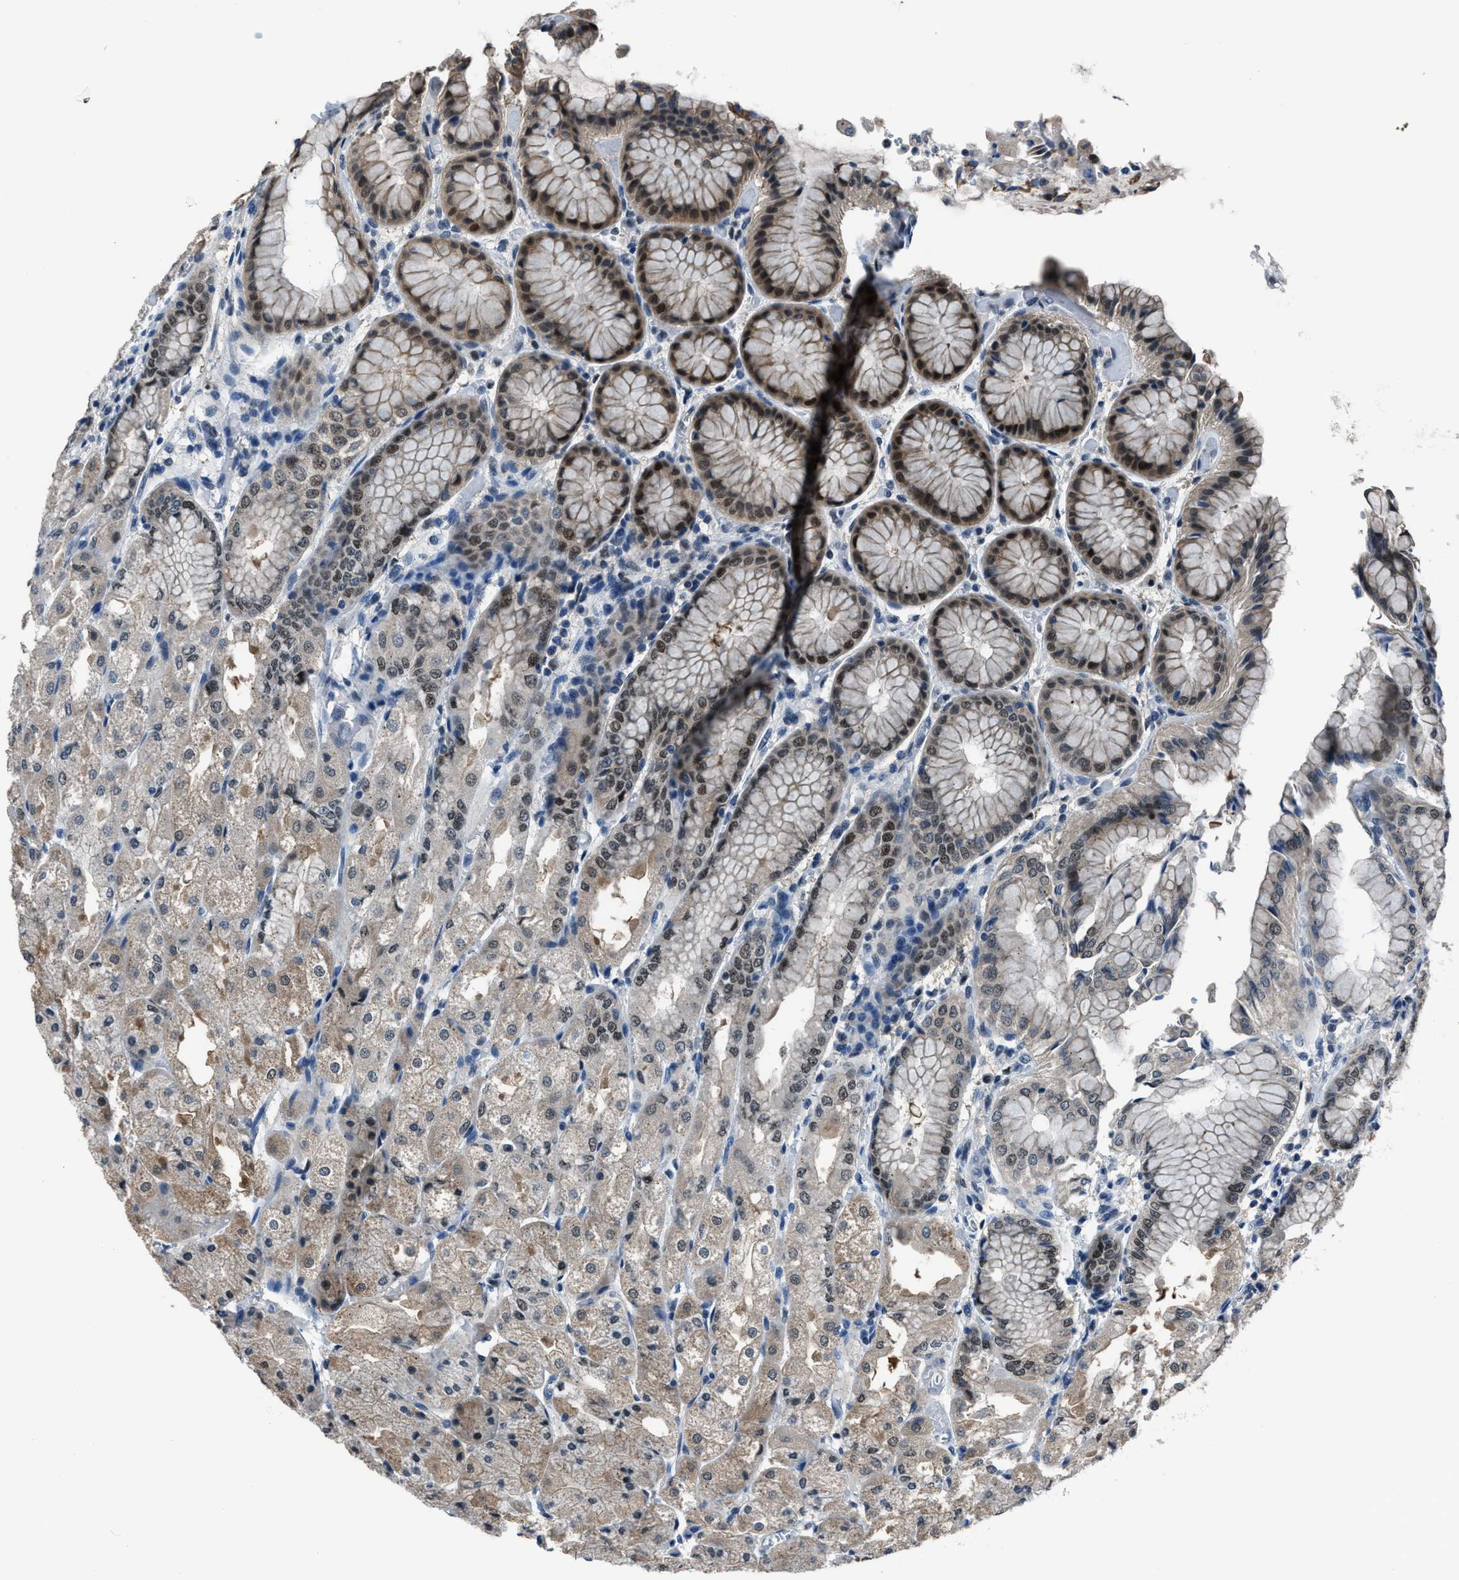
{"staining": {"intensity": "strong", "quantity": ">75%", "location": "cytoplasmic/membranous,nuclear"}, "tissue": "stomach", "cell_type": "Glandular cells", "image_type": "normal", "snomed": [{"axis": "morphology", "description": "Normal tissue, NOS"}, {"axis": "topography", "description": "Stomach, upper"}], "caption": "The image exhibits immunohistochemical staining of unremarkable stomach. There is strong cytoplasmic/membranous,nuclear expression is appreciated in about >75% of glandular cells. The protein is stained brown, and the nuclei are stained in blue (DAB IHC with brightfield microscopy, high magnification).", "gene": "DUSP19", "patient": {"sex": "male", "age": 72}}